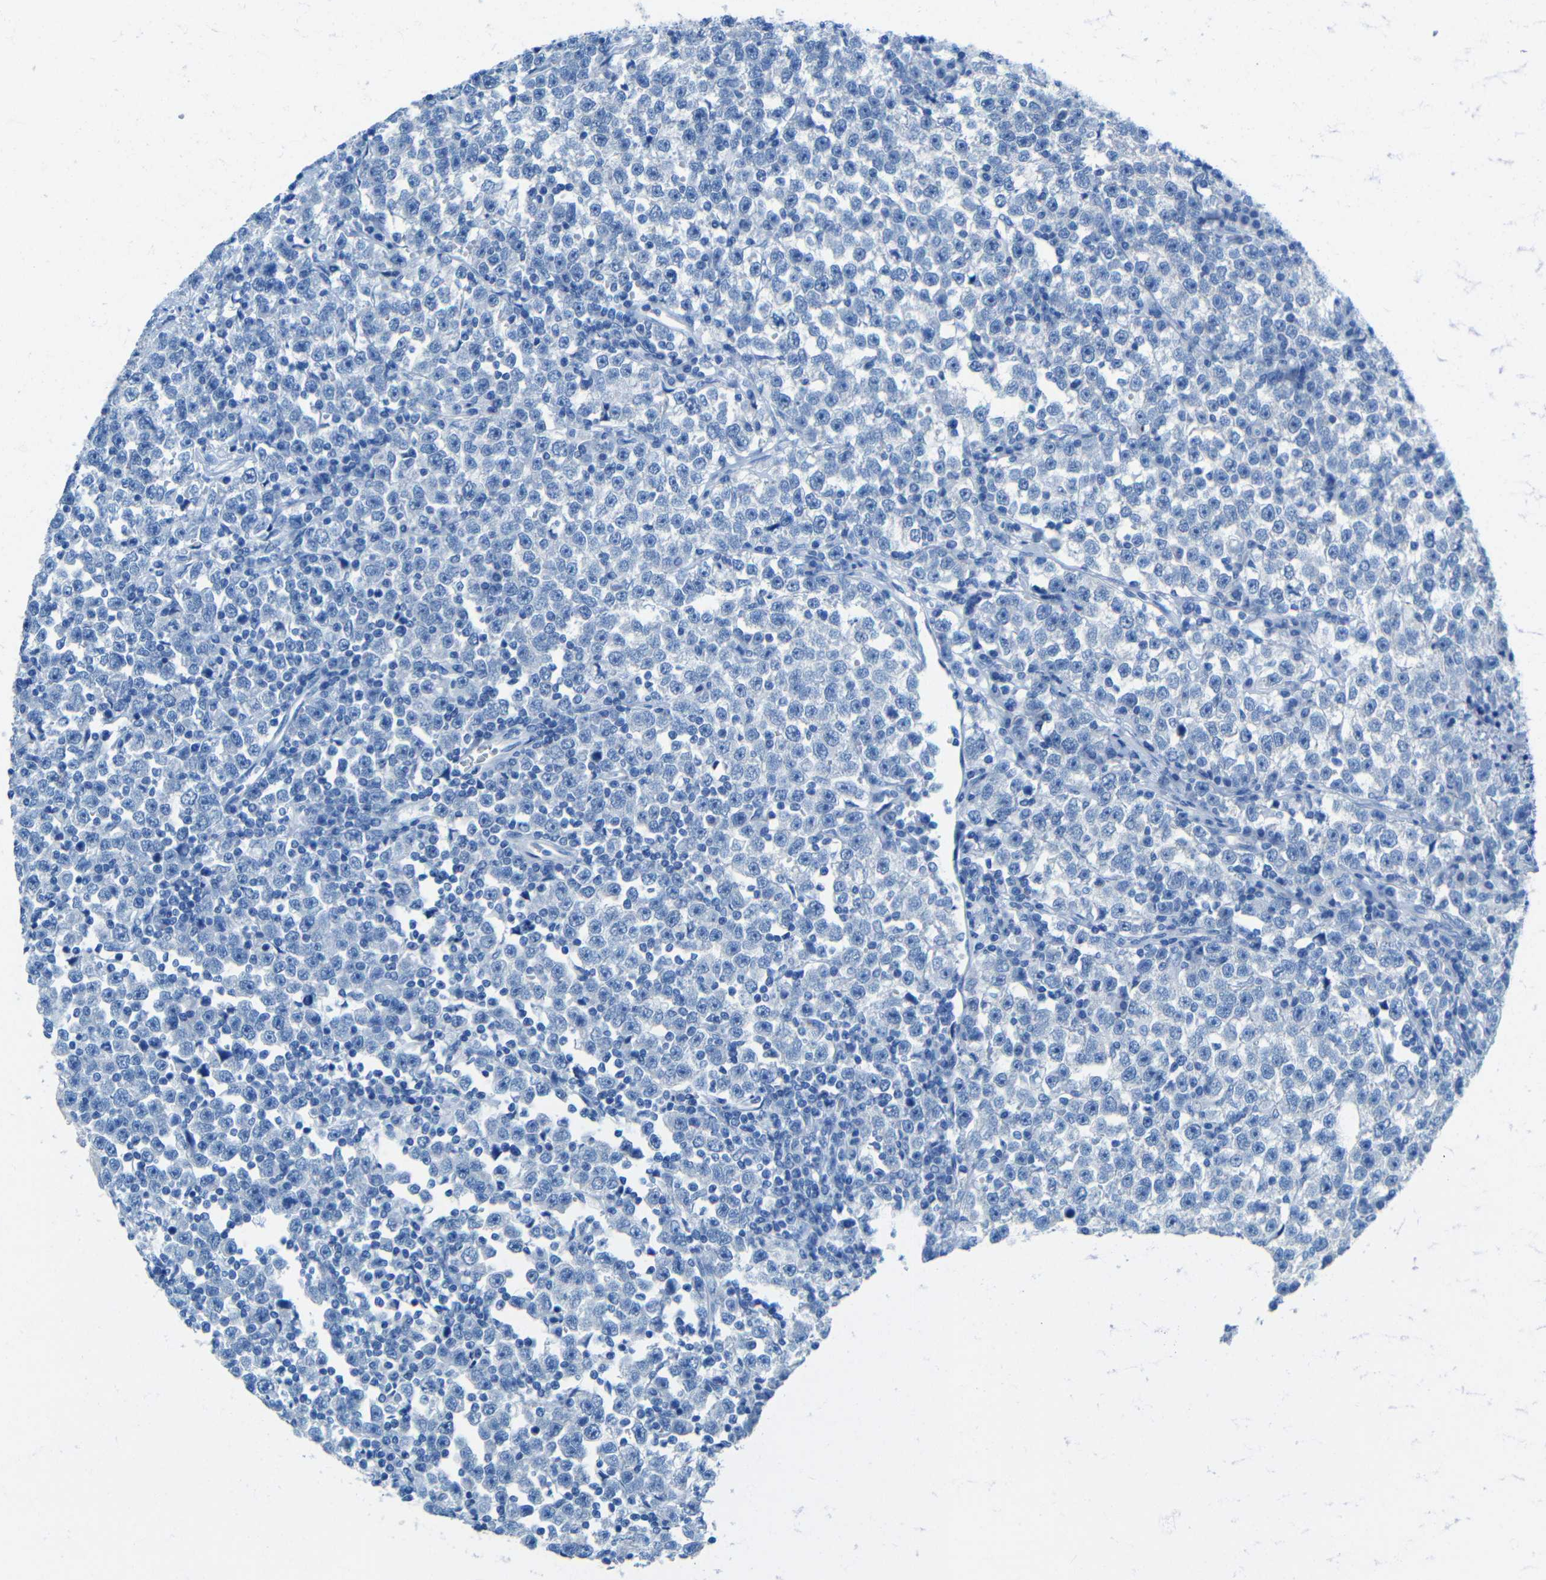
{"staining": {"intensity": "negative", "quantity": "none", "location": "none"}, "tissue": "testis cancer", "cell_type": "Tumor cells", "image_type": "cancer", "snomed": [{"axis": "morphology", "description": "Seminoma, NOS"}, {"axis": "topography", "description": "Testis"}], "caption": "High magnification brightfield microscopy of testis cancer stained with DAB (brown) and counterstained with hematoxylin (blue): tumor cells show no significant expression.", "gene": "TUBB4B", "patient": {"sex": "male", "age": 43}}